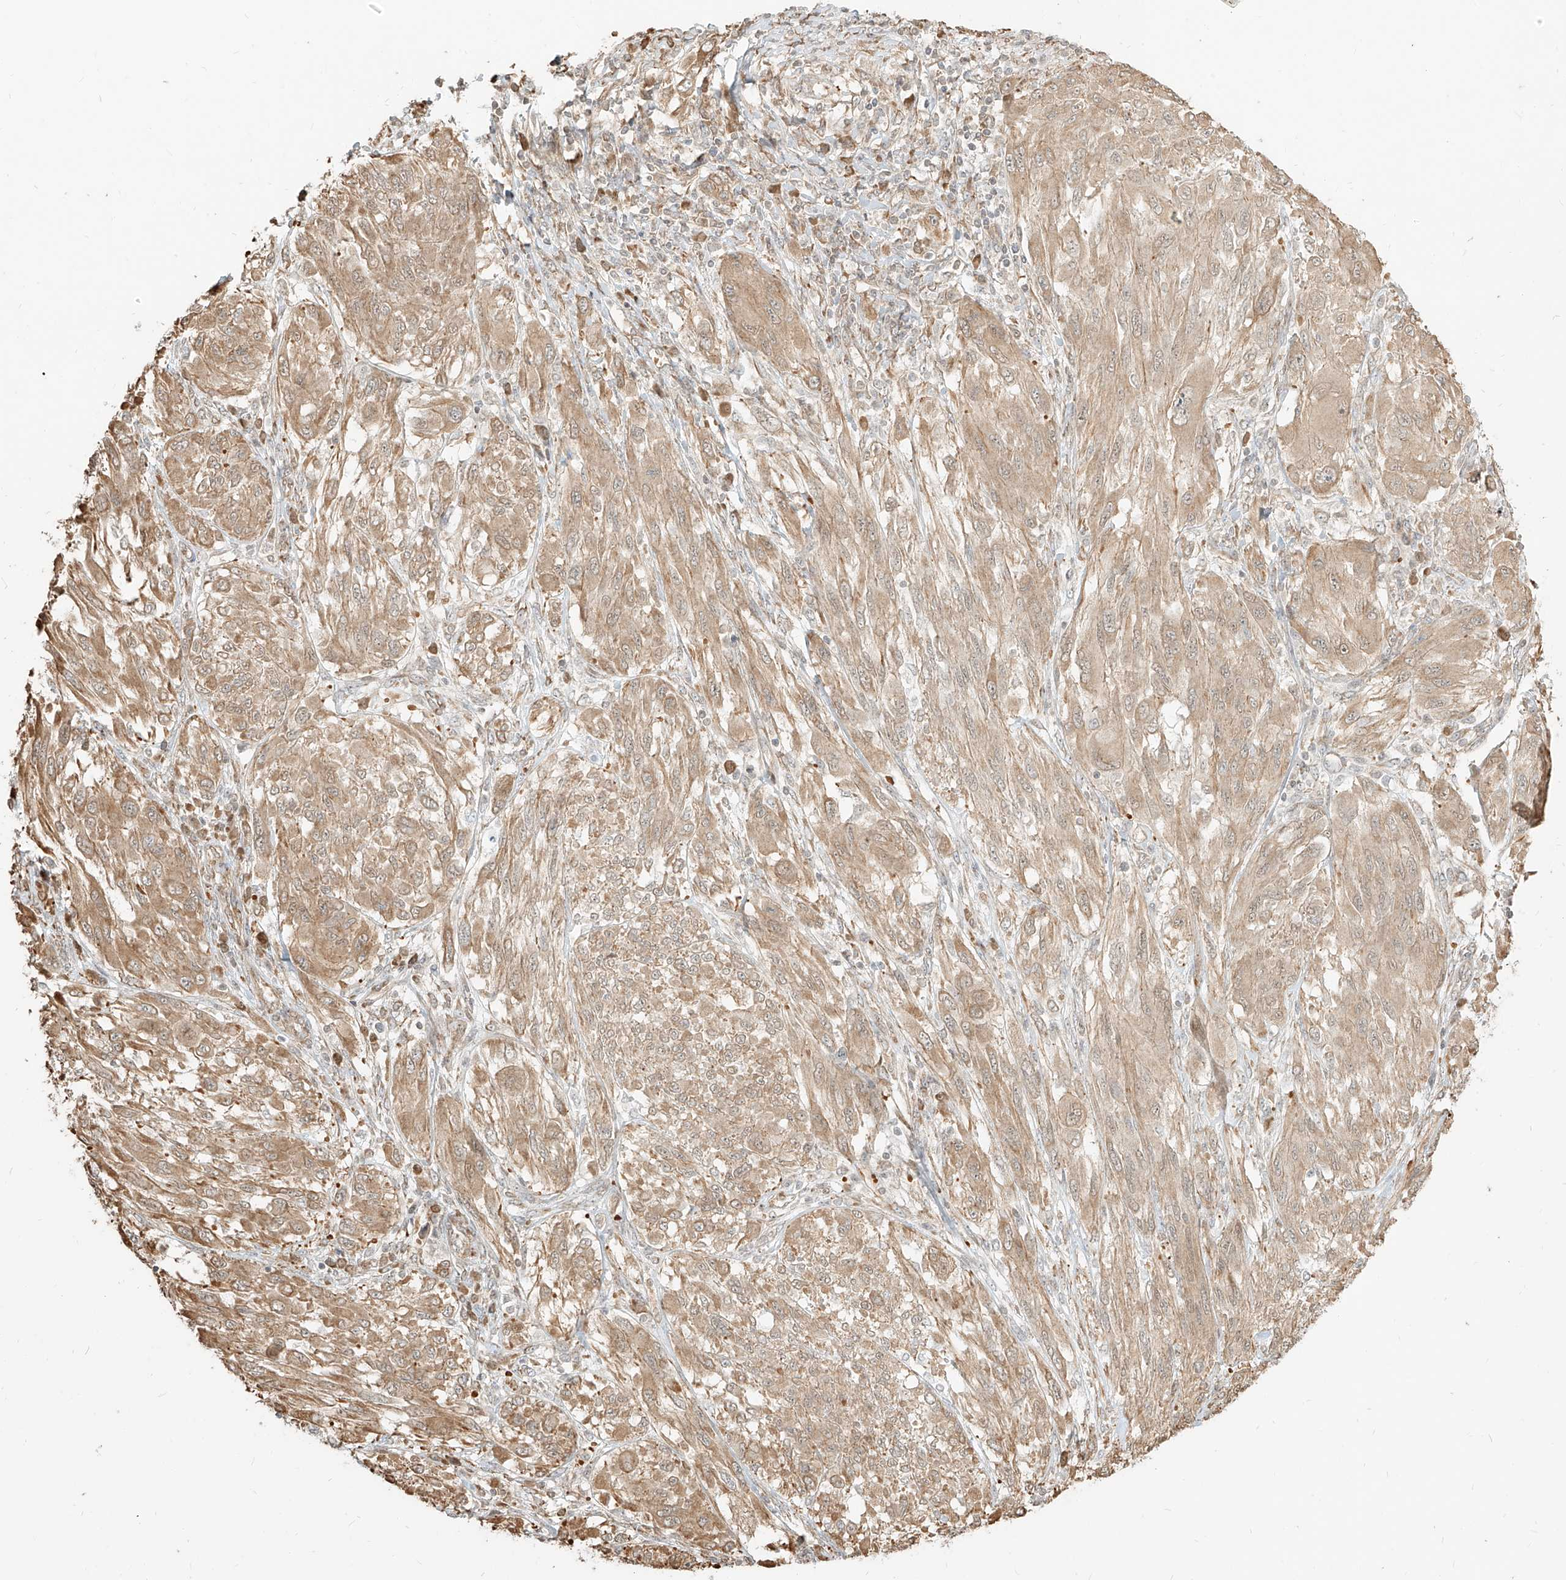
{"staining": {"intensity": "moderate", "quantity": "25%-75%", "location": "cytoplasmic/membranous"}, "tissue": "melanoma", "cell_type": "Tumor cells", "image_type": "cancer", "snomed": [{"axis": "morphology", "description": "Malignant melanoma, NOS"}, {"axis": "topography", "description": "Skin"}], "caption": "This image reveals immunohistochemistry staining of human malignant melanoma, with medium moderate cytoplasmic/membranous expression in approximately 25%-75% of tumor cells.", "gene": "UBE2K", "patient": {"sex": "female", "age": 91}}